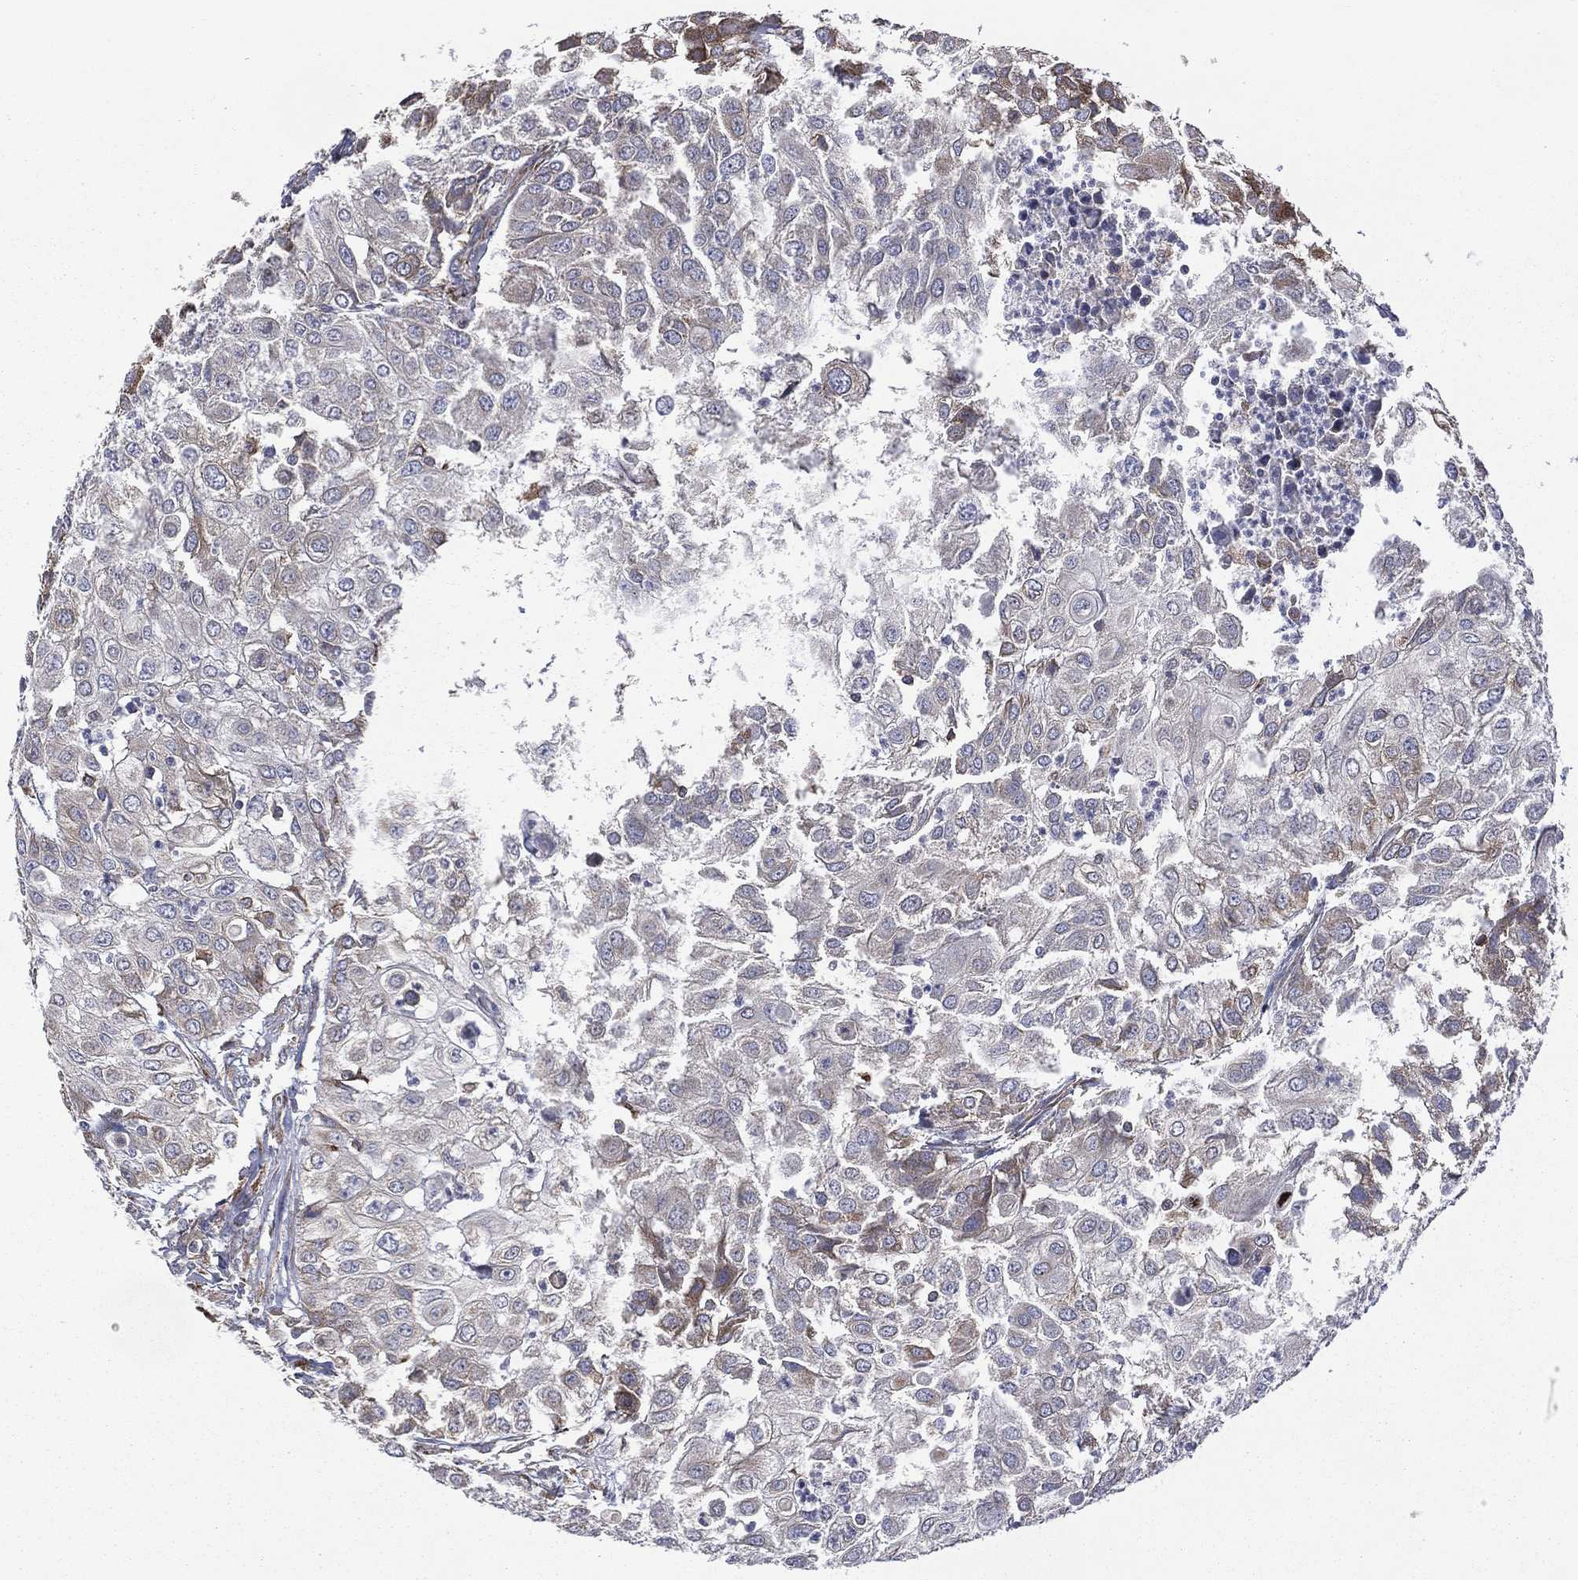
{"staining": {"intensity": "strong", "quantity": "<25%", "location": "cytoplasmic/membranous"}, "tissue": "urothelial cancer", "cell_type": "Tumor cells", "image_type": "cancer", "snomed": [{"axis": "morphology", "description": "Urothelial carcinoma, High grade"}, {"axis": "topography", "description": "Urinary bladder"}], "caption": "Urothelial carcinoma (high-grade) tissue displays strong cytoplasmic/membranous expression in about <25% of tumor cells Nuclei are stained in blue.", "gene": "C20orf96", "patient": {"sex": "female", "age": 79}}